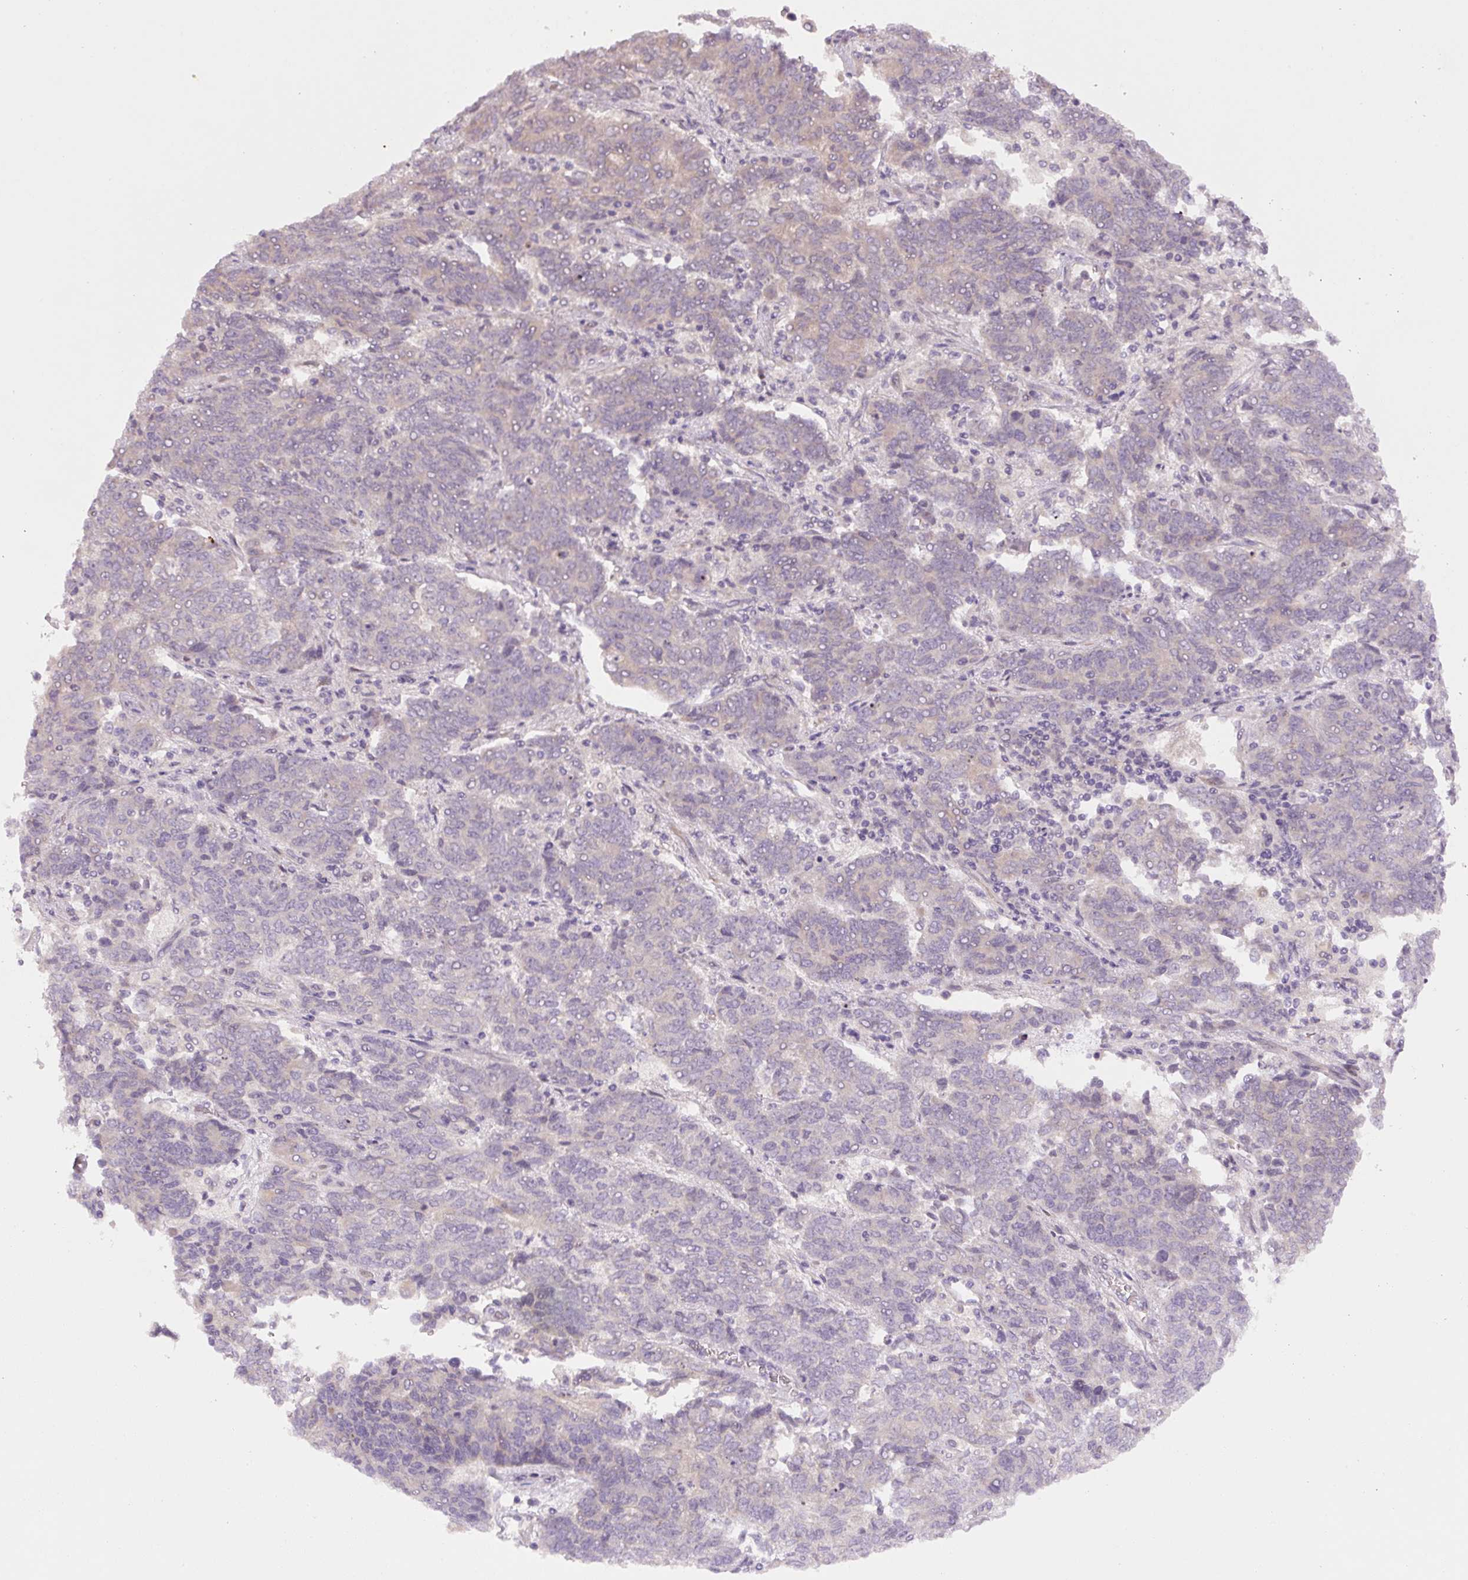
{"staining": {"intensity": "negative", "quantity": "none", "location": "none"}, "tissue": "endometrial cancer", "cell_type": "Tumor cells", "image_type": "cancer", "snomed": [{"axis": "morphology", "description": "Adenocarcinoma, NOS"}, {"axis": "topography", "description": "Endometrium"}], "caption": "Tumor cells are negative for protein expression in human adenocarcinoma (endometrial).", "gene": "YIF1B", "patient": {"sex": "female", "age": 80}}